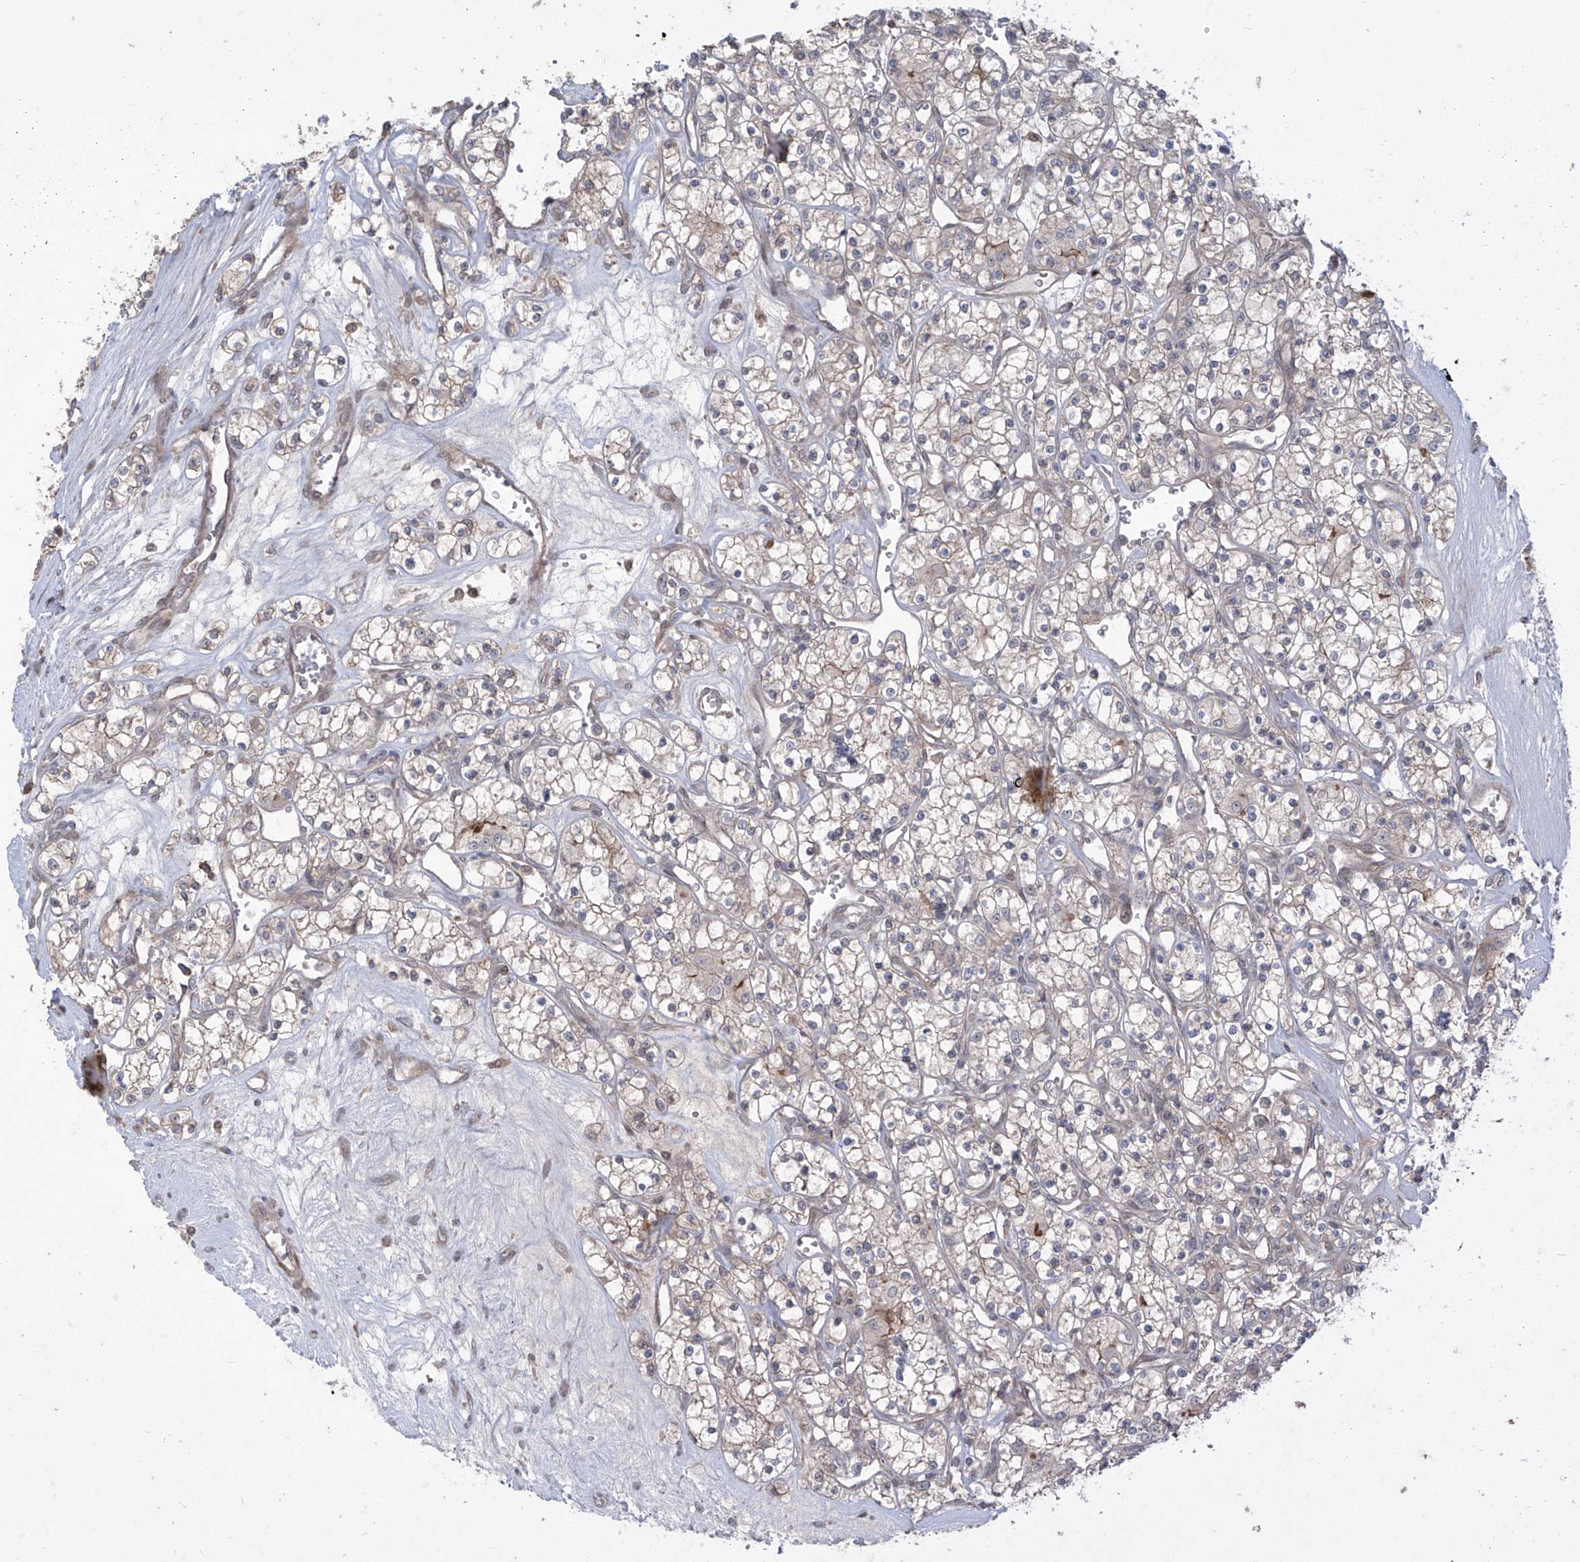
{"staining": {"intensity": "weak", "quantity": "<25%", "location": "cytoplasmic/membranous"}, "tissue": "renal cancer", "cell_type": "Tumor cells", "image_type": "cancer", "snomed": [{"axis": "morphology", "description": "Adenocarcinoma, NOS"}, {"axis": "topography", "description": "Kidney"}], "caption": "Immunohistochemical staining of human renal cancer demonstrates no significant positivity in tumor cells.", "gene": "LRRC74A", "patient": {"sex": "female", "age": 59}}